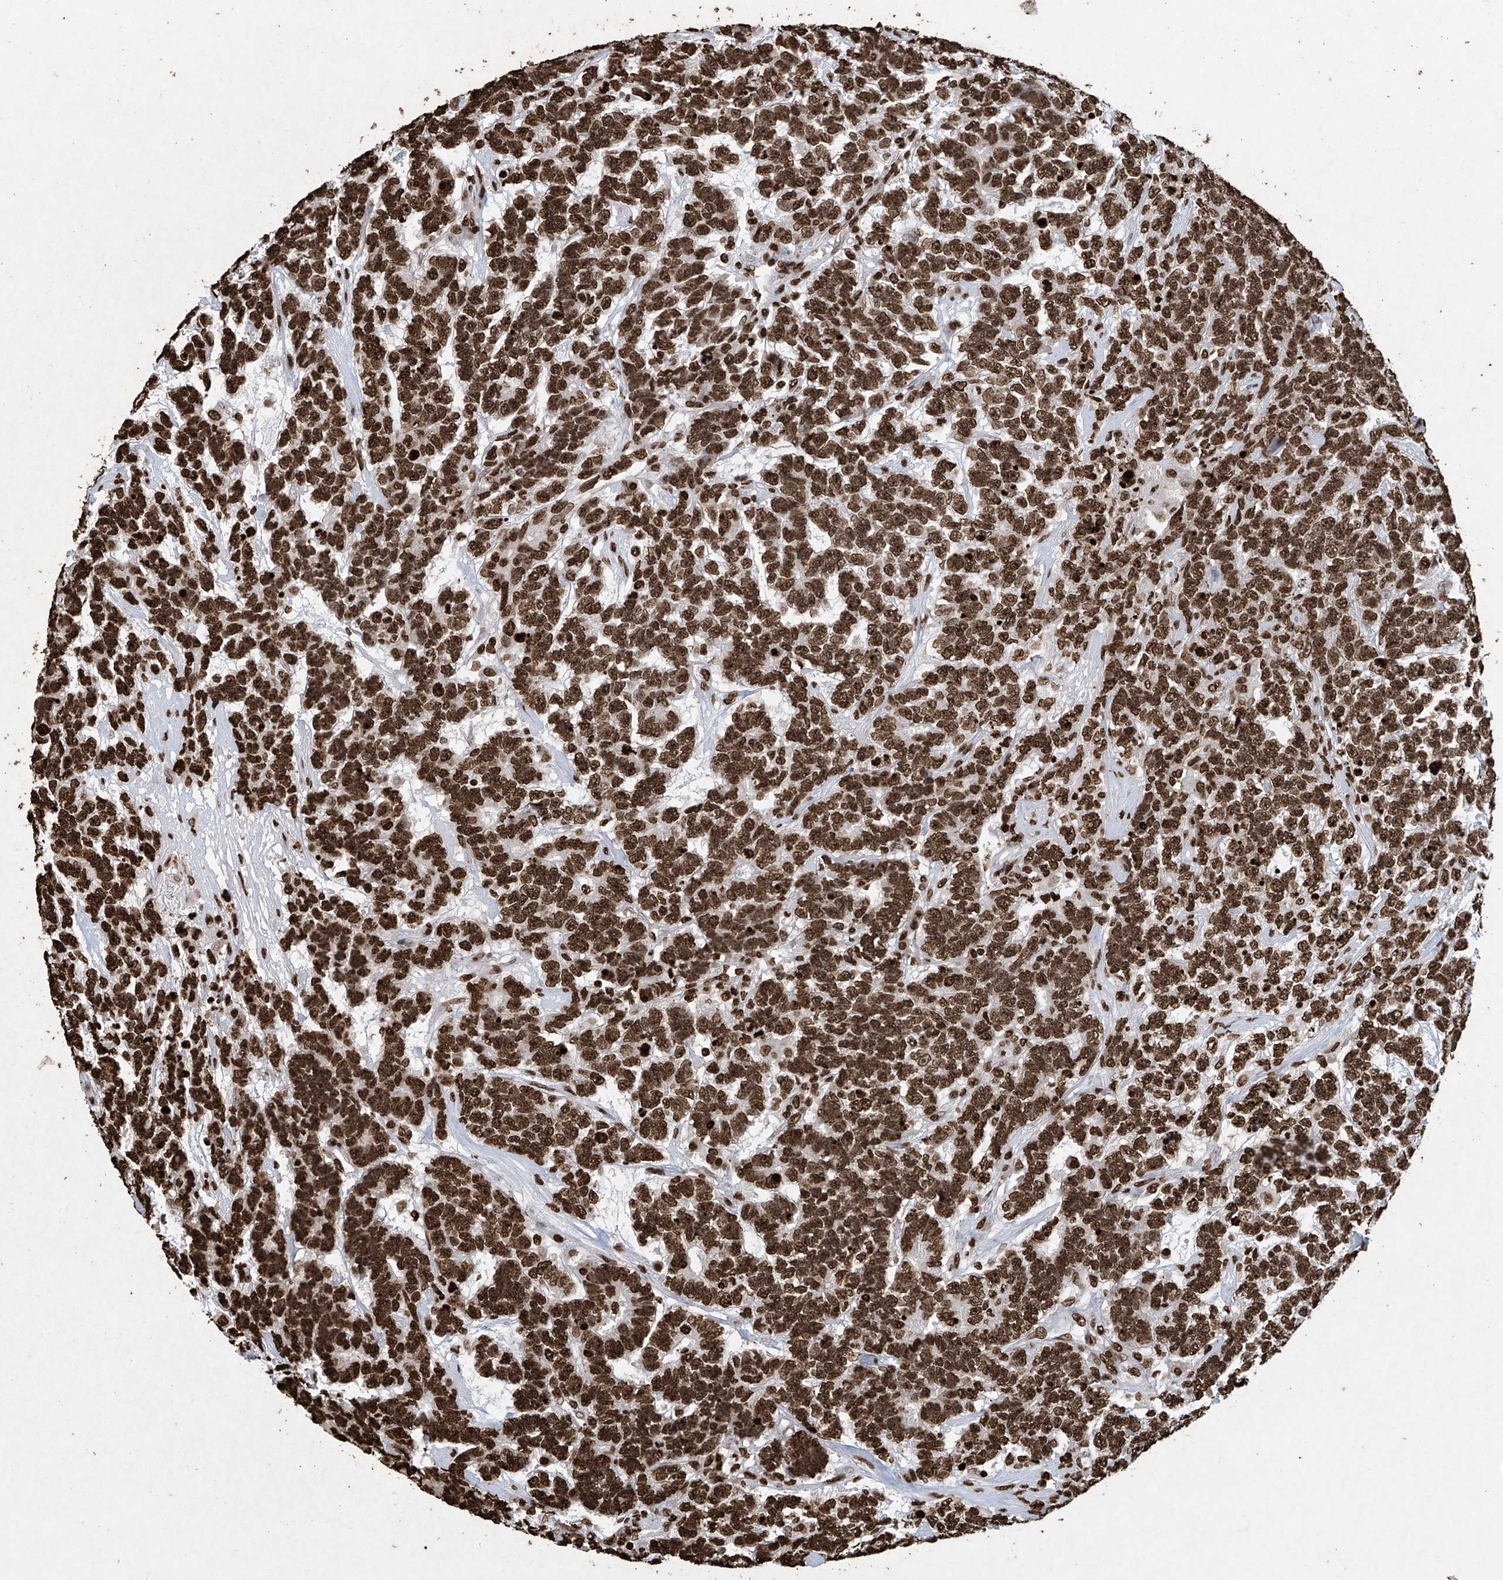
{"staining": {"intensity": "strong", "quantity": ">75%", "location": "nuclear"}, "tissue": "testis cancer", "cell_type": "Tumor cells", "image_type": "cancer", "snomed": [{"axis": "morphology", "description": "Carcinoma, Embryonal, NOS"}, {"axis": "topography", "description": "Testis"}], "caption": "Approximately >75% of tumor cells in human testis cancer demonstrate strong nuclear protein staining as visualized by brown immunohistochemical staining.", "gene": "H3-3A", "patient": {"sex": "male", "age": 26}}